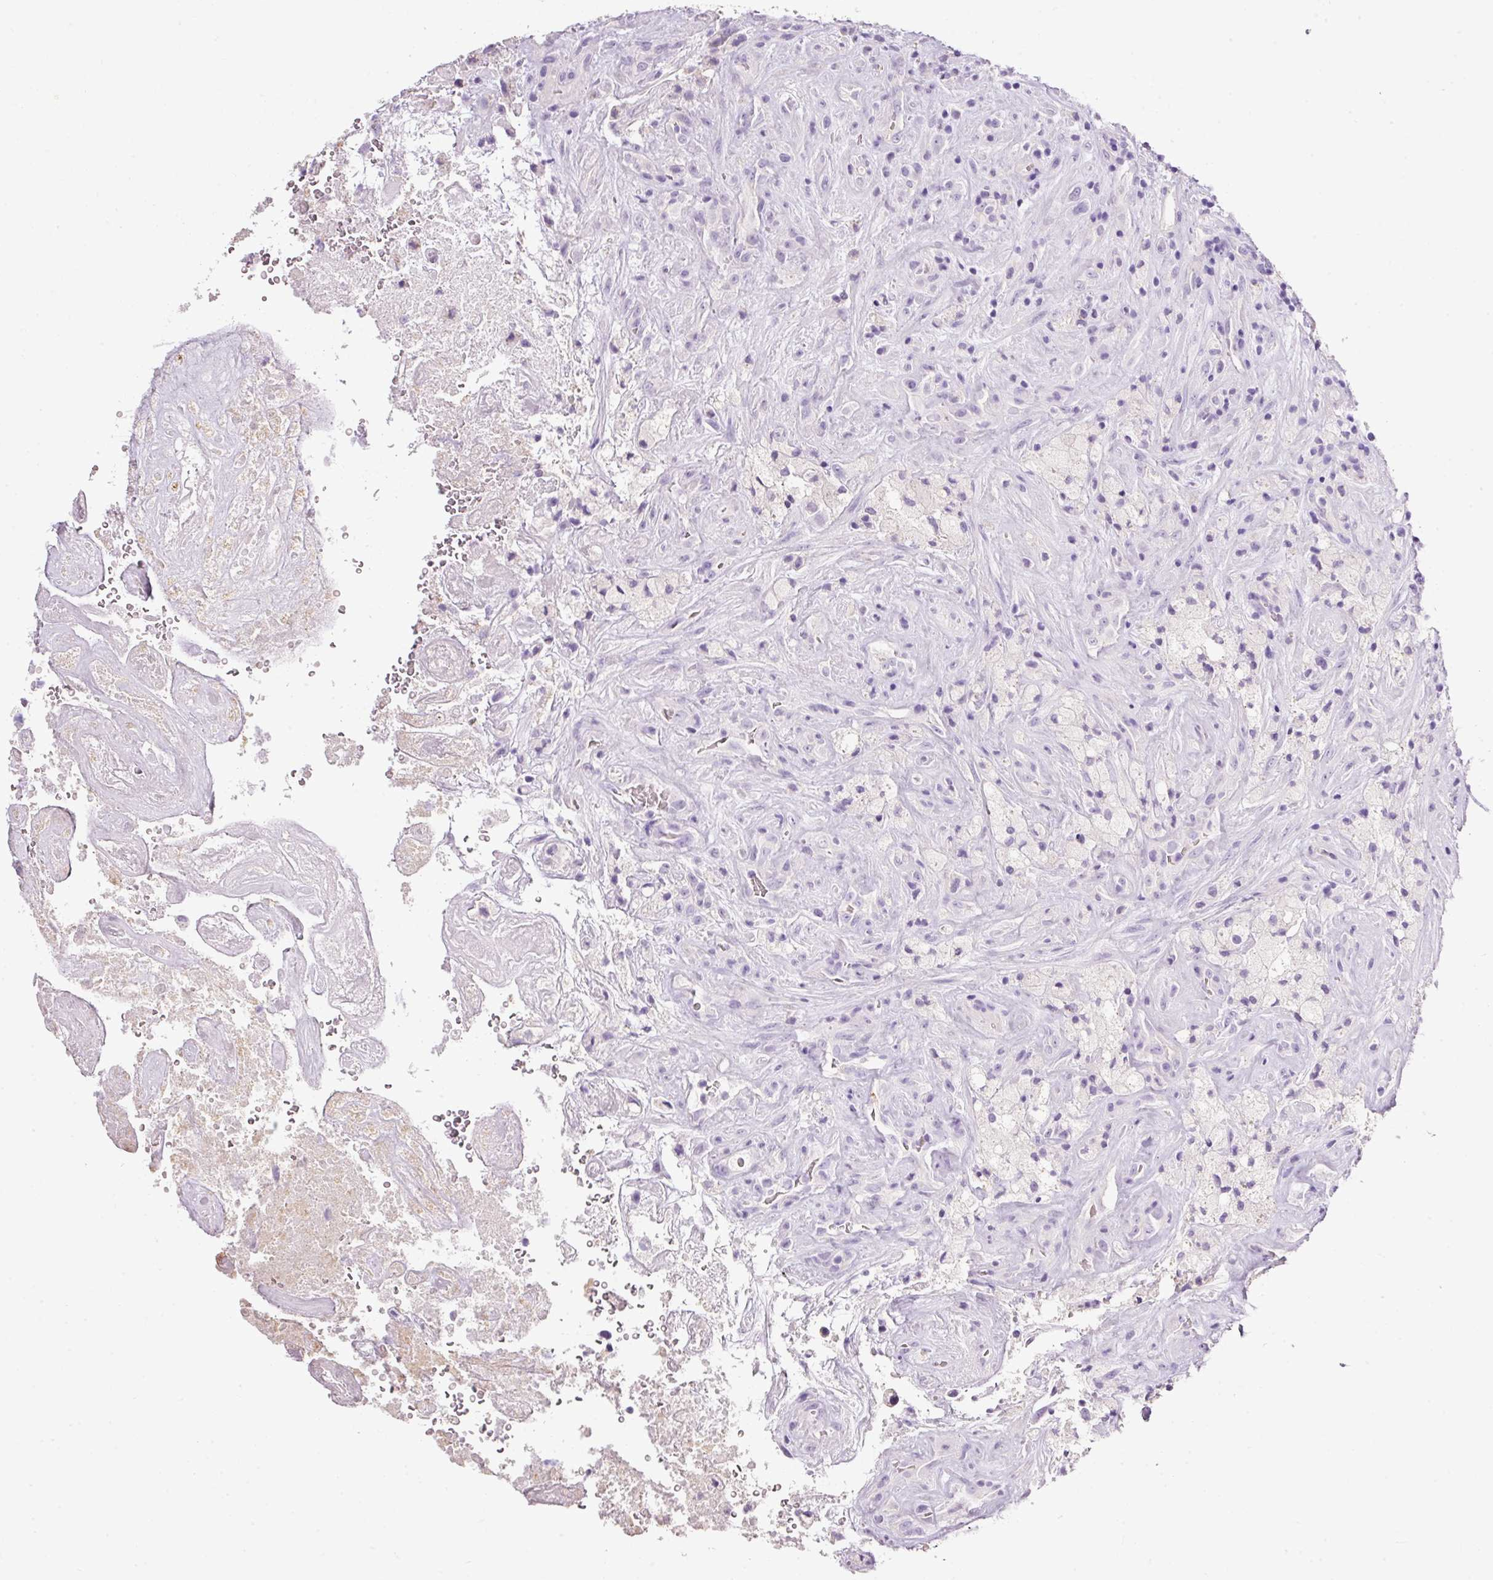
{"staining": {"intensity": "negative", "quantity": "none", "location": "none"}, "tissue": "glioma", "cell_type": "Tumor cells", "image_type": "cancer", "snomed": [{"axis": "morphology", "description": "Glioma, malignant, High grade"}, {"axis": "topography", "description": "Brain"}], "caption": "Micrograph shows no significant protein staining in tumor cells of glioma.", "gene": "BSND", "patient": {"sex": "male", "age": 69}}